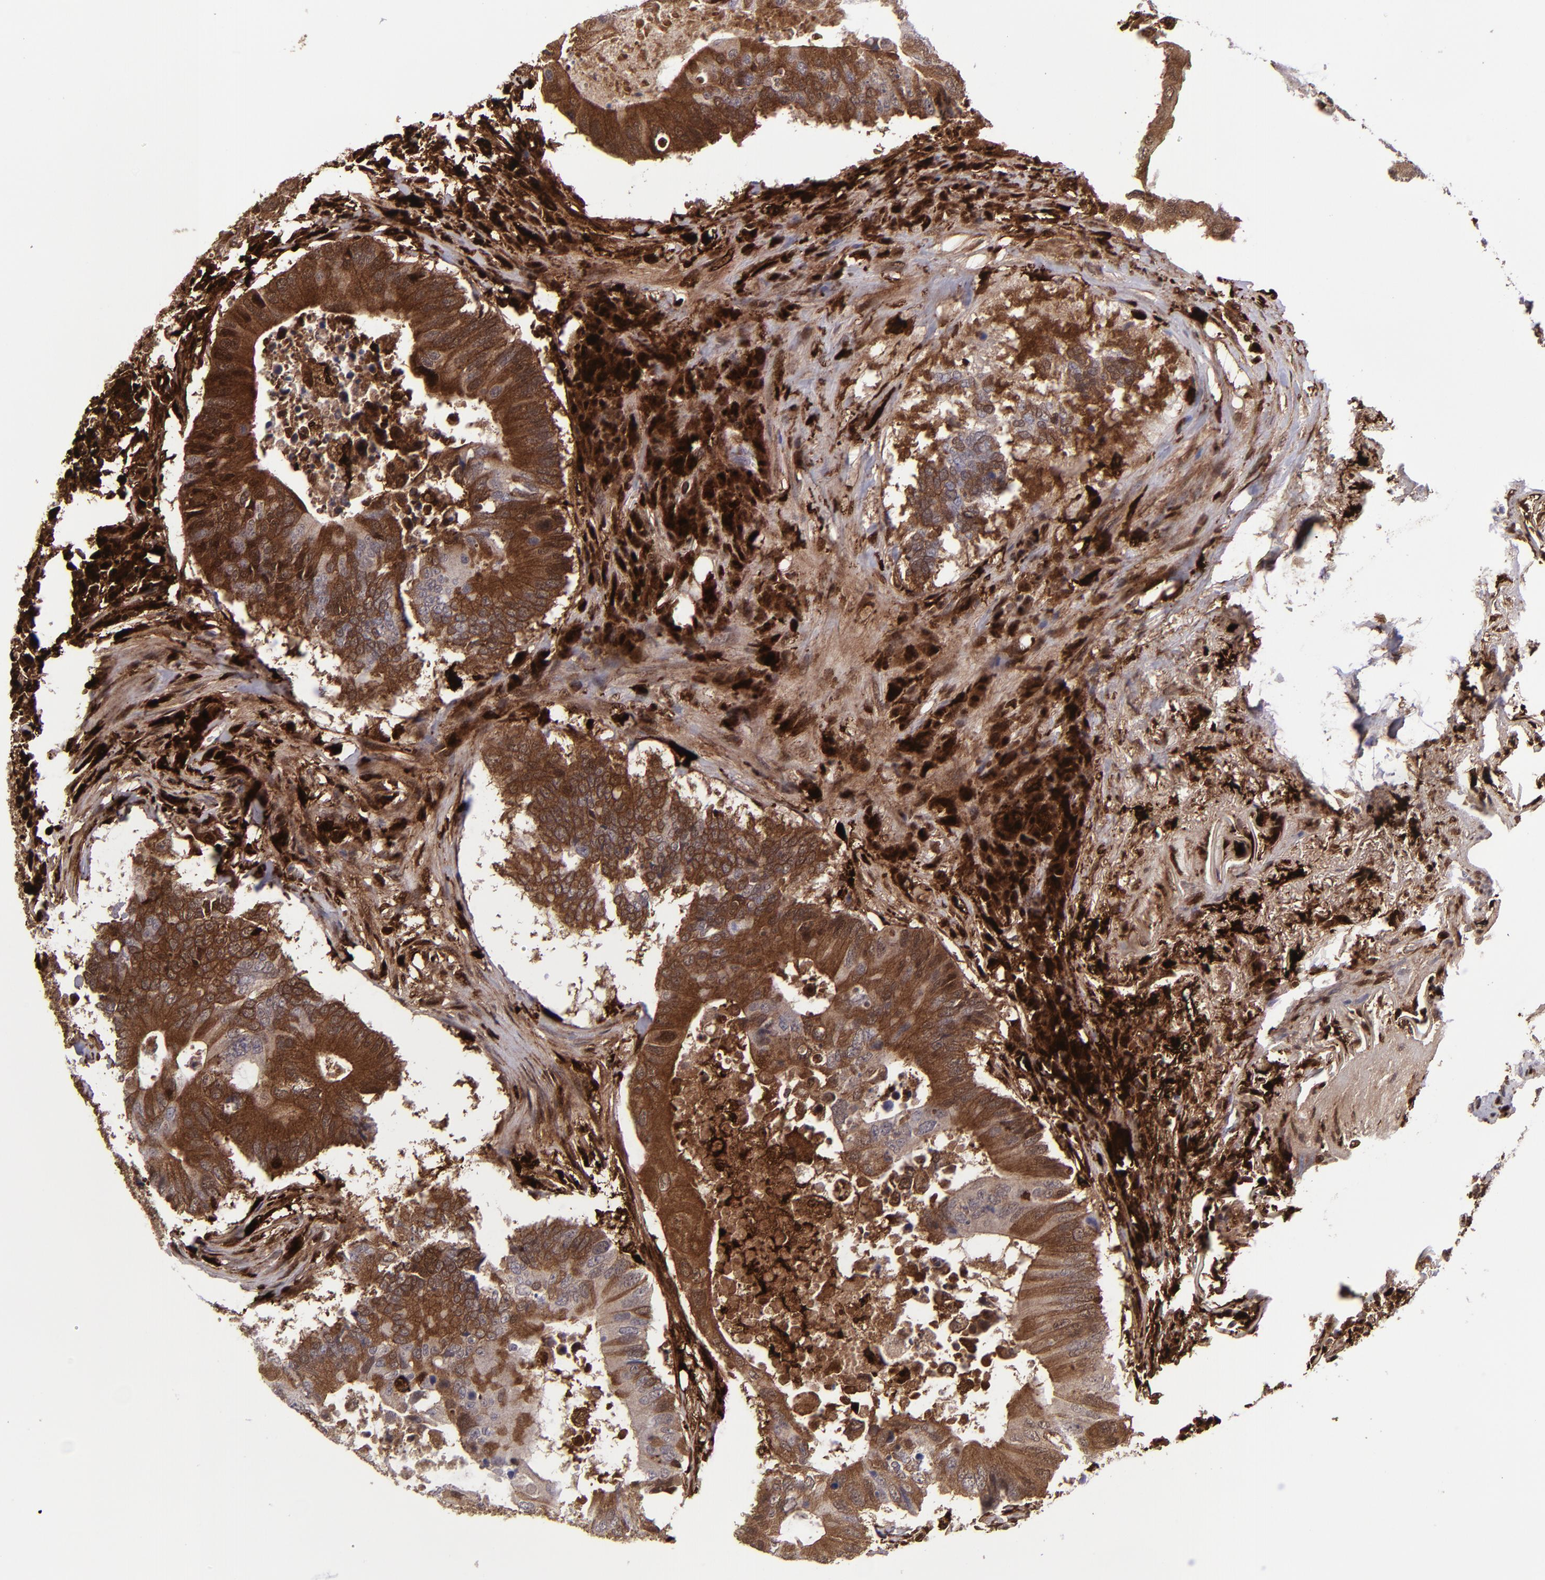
{"staining": {"intensity": "strong", "quantity": ">75%", "location": "cytoplasmic/membranous,nuclear"}, "tissue": "colorectal cancer", "cell_type": "Tumor cells", "image_type": "cancer", "snomed": [{"axis": "morphology", "description": "Adenocarcinoma, NOS"}, {"axis": "topography", "description": "Colon"}], "caption": "Colorectal cancer stained for a protein (brown) shows strong cytoplasmic/membranous and nuclear positive staining in approximately >75% of tumor cells.", "gene": "TYMP", "patient": {"sex": "male", "age": 71}}